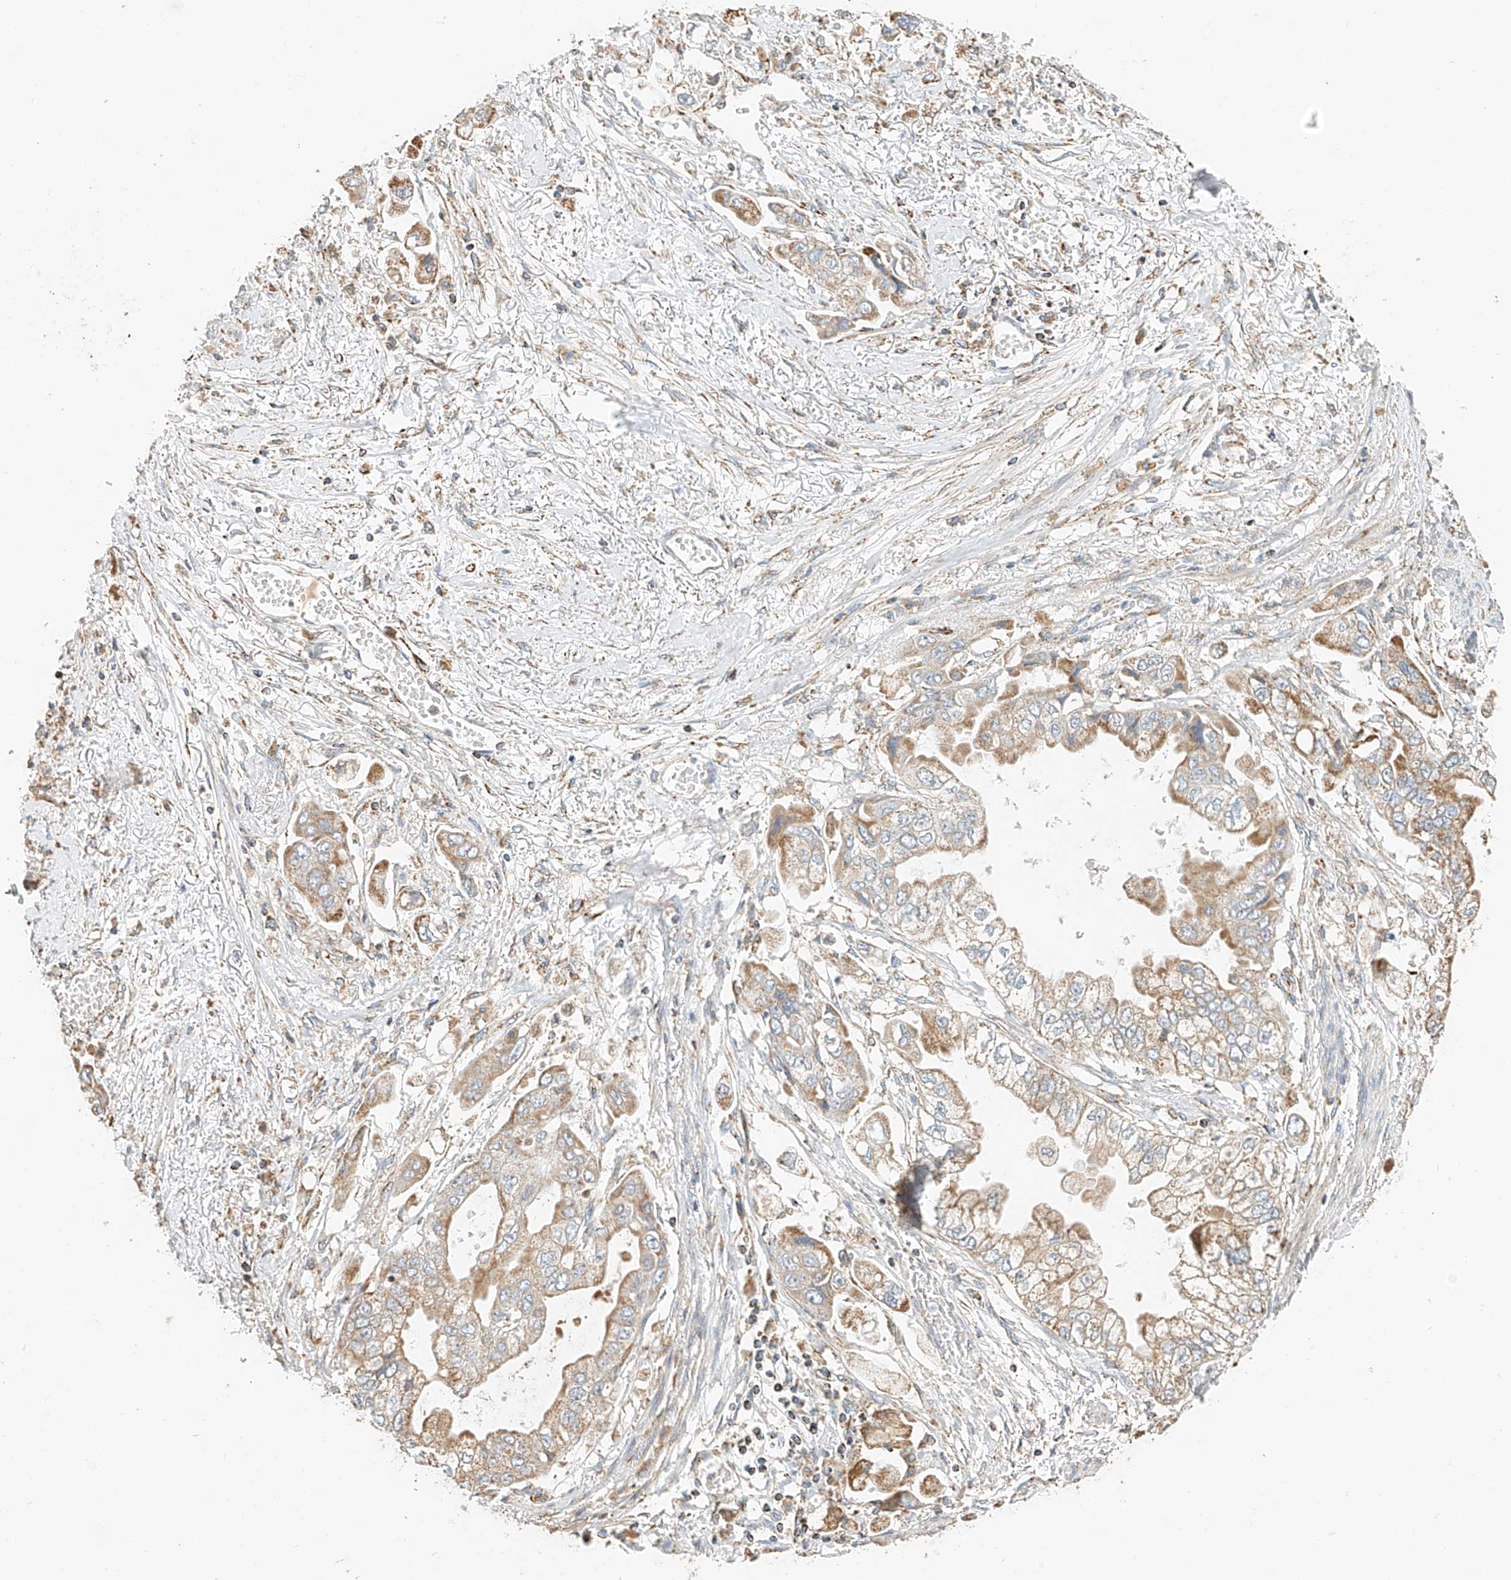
{"staining": {"intensity": "moderate", "quantity": "25%-75%", "location": "cytoplasmic/membranous"}, "tissue": "stomach cancer", "cell_type": "Tumor cells", "image_type": "cancer", "snomed": [{"axis": "morphology", "description": "Adenocarcinoma, NOS"}, {"axis": "topography", "description": "Stomach"}], "caption": "Adenocarcinoma (stomach) stained for a protein reveals moderate cytoplasmic/membranous positivity in tumor cells.", "gene": "YIPF7", "patient": {"sex": "male", "age": 62}}